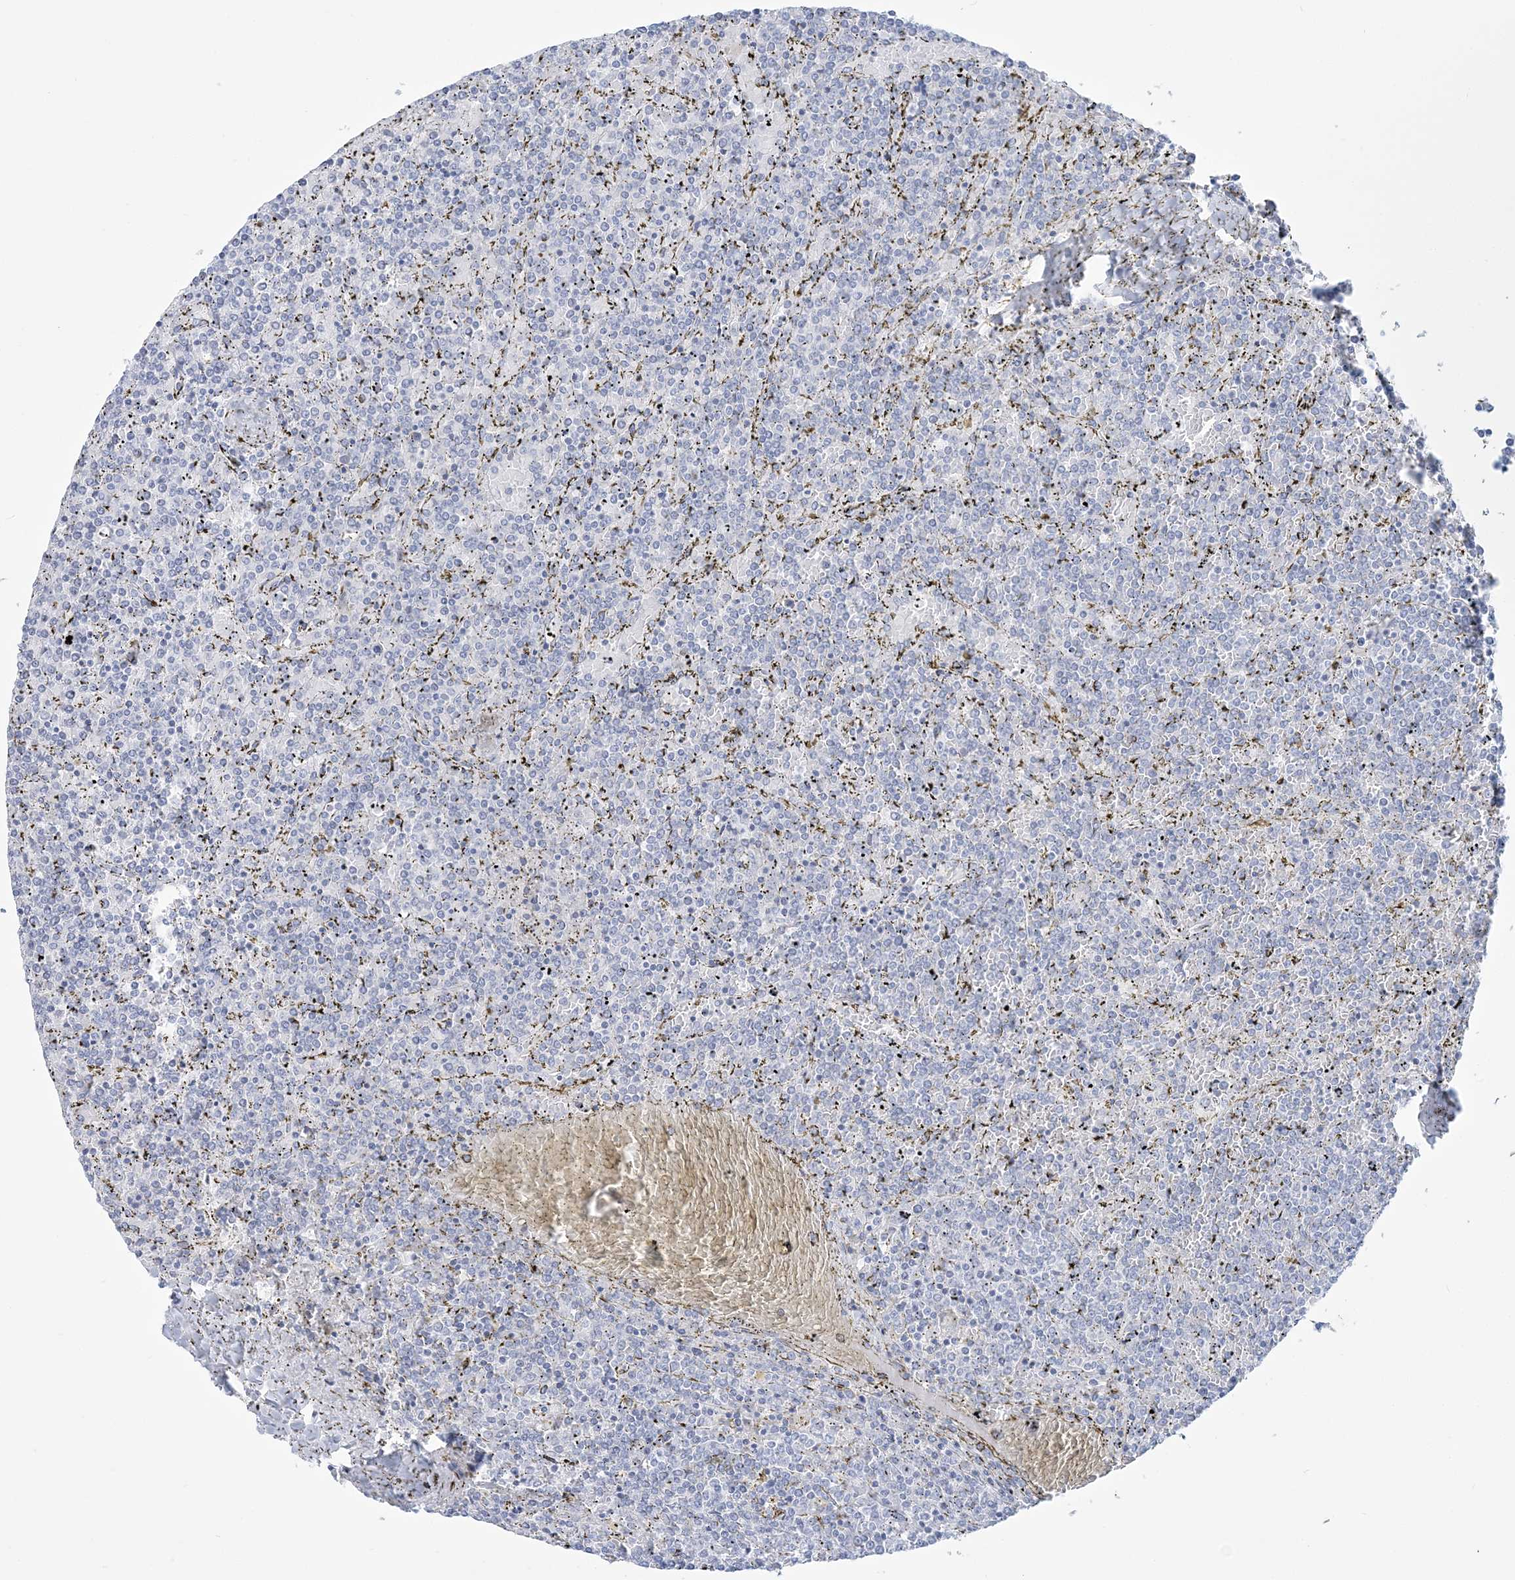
{"staining": {"intensity": "negative", "quantity": "none", "location": "none"}, "tissue": "lymphoma", "cell_type": "Tumor cells", "image_type": "cancer", "snomed": [{"axis": "morphology", "description": "Malignant lymphoma, non-Hodgkin's type, Low grade"}, {"axis": "topography", "description": "Spleen"}], "caption": "A micrograph of human lymphoma is negative for staining in tumor cells.", "gene": "ADGB", "patient": {"sex": "female", "age": 19}}